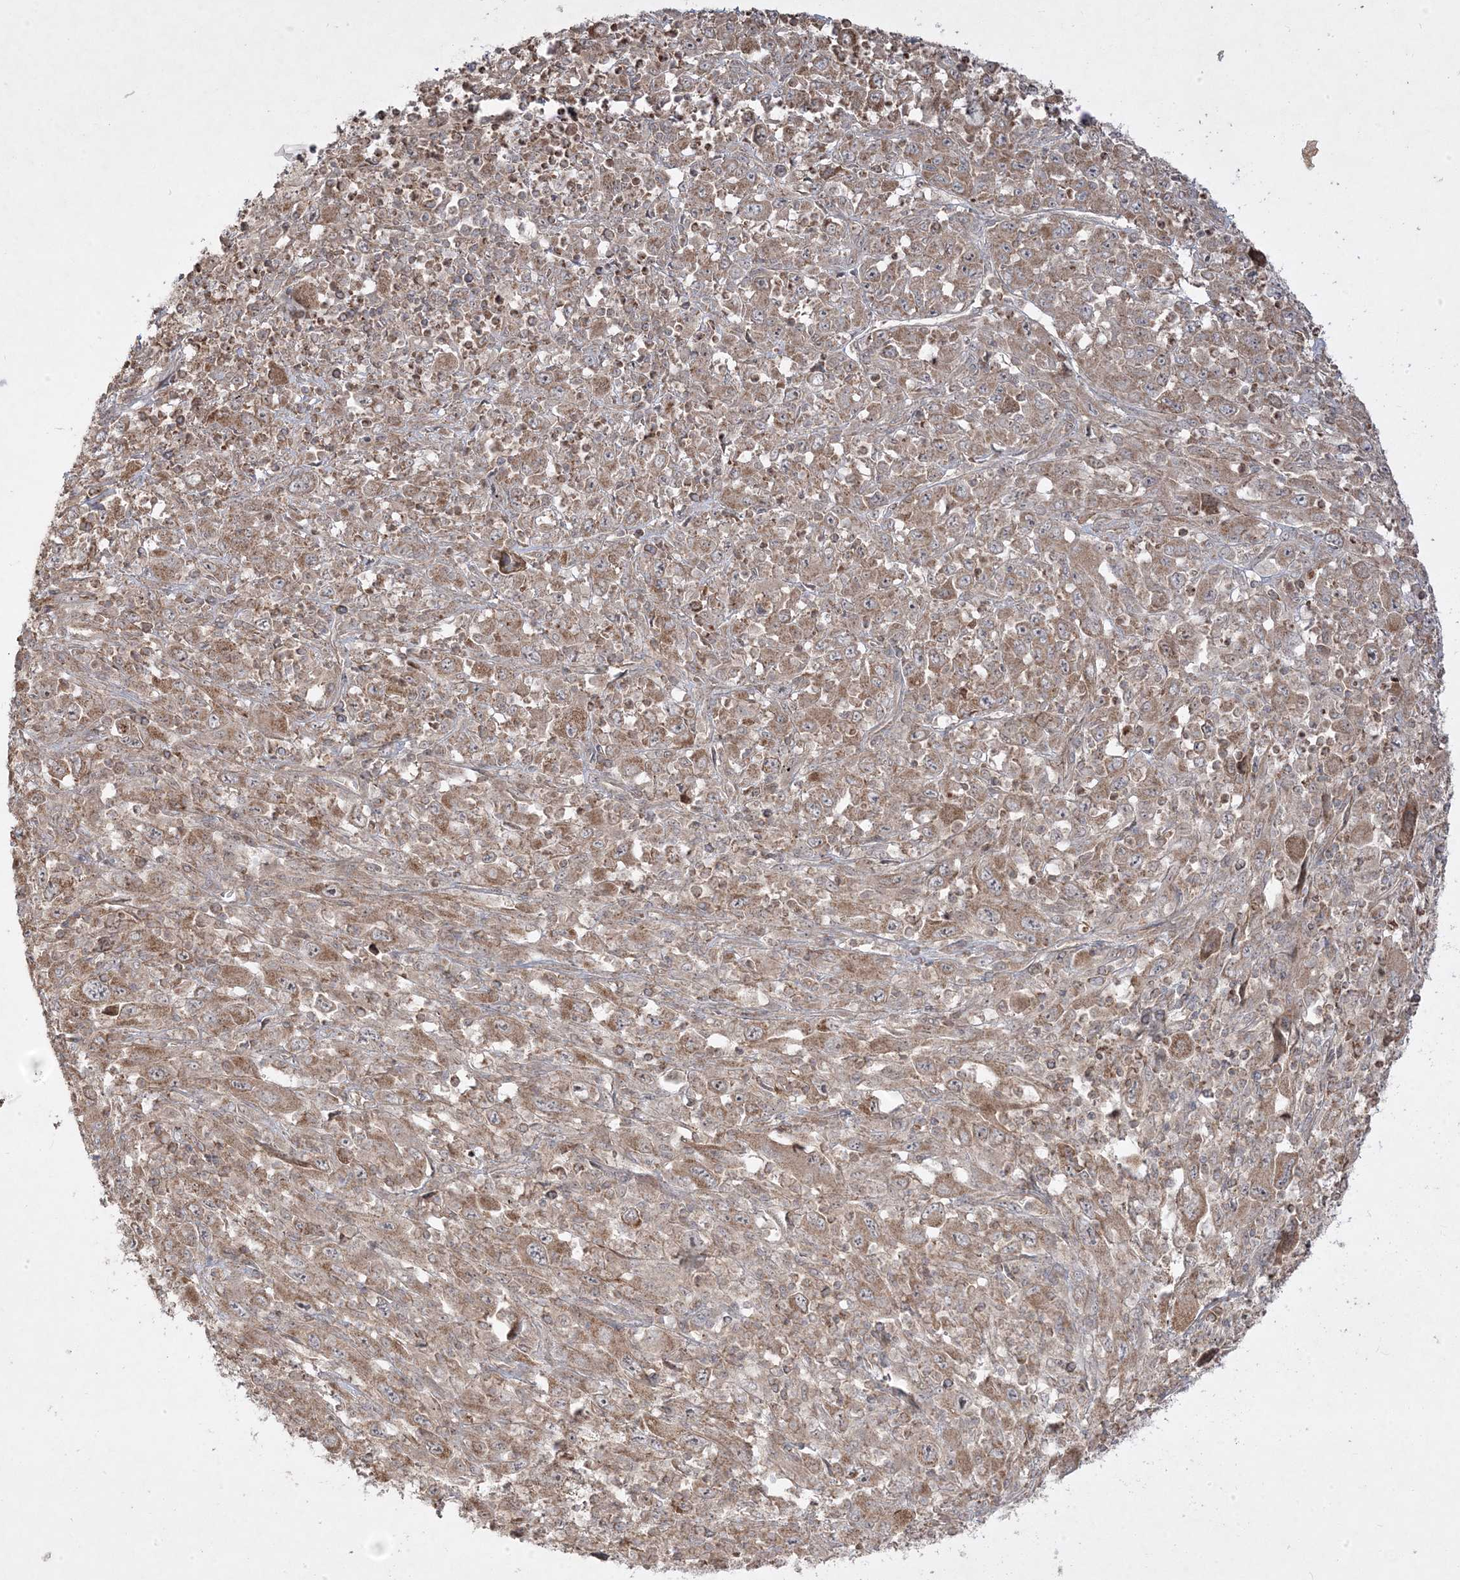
{"staining": {"intensity": "moderate", "quantity": ">75%", "location": "cytoplasmic/membranous"}, "tissue": "melanoma", "cell_type": "Tumor cells", "image_type": "cancer", "snomed": [{"axis": "morphology", "description": "Malignant melanoma, Metastatic site"}, {"axis": "topography", "description": "Skin"}], "caption": "Protein staining exhibits moderate cytoplasmic/membranous staining in approximately >75% of tumor cells in malignant melanoma (metastatic site). (Stains: DAB in brown, nuclei in blue, Microscopy: brightfield microscopy at high magnification).", "gene": "CLUAP1", "patient": {"sex": "female", "age": 56}}